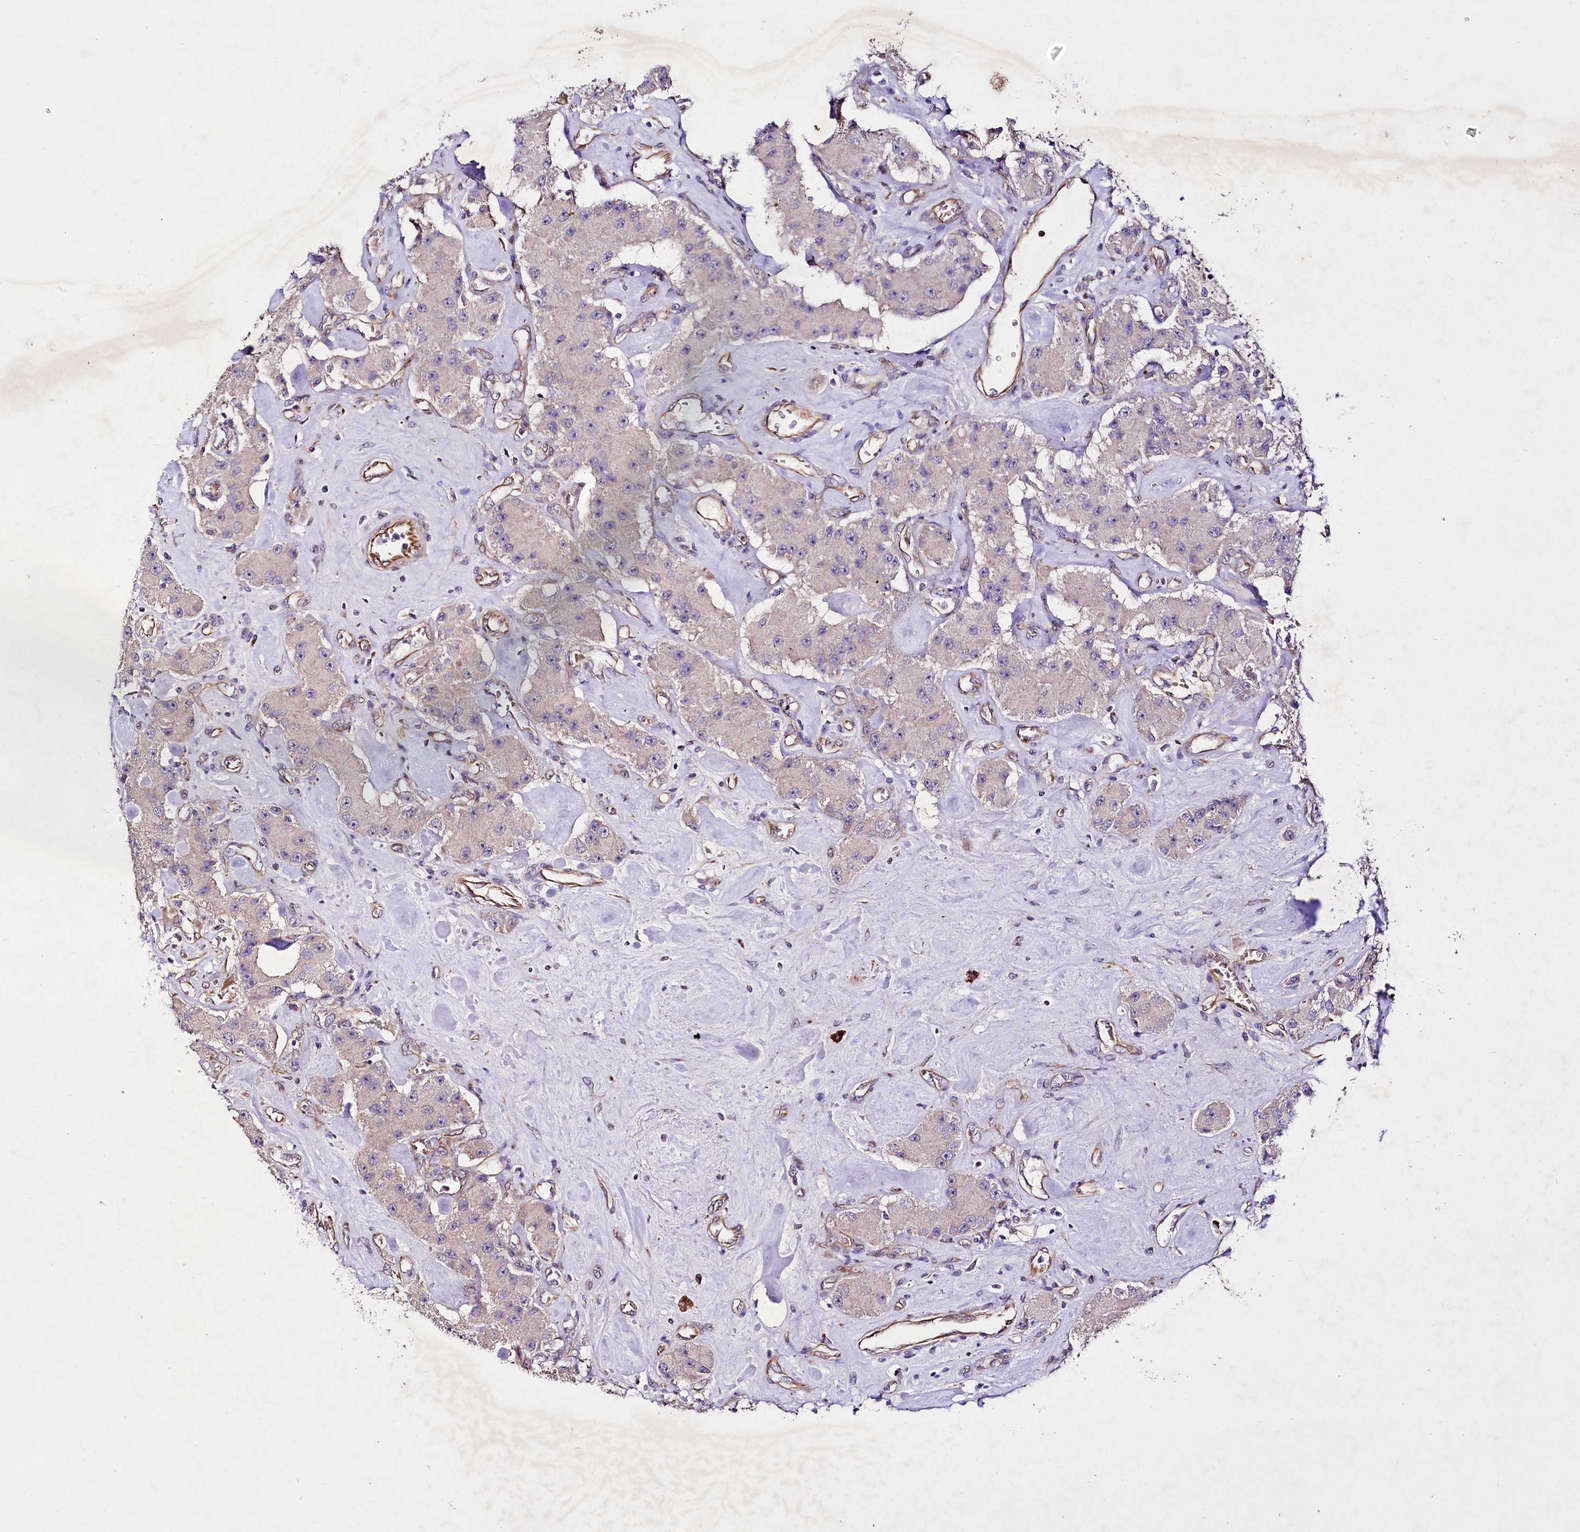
{"staining": {"intensity": "negative", "quantity": "none", "location": "none"}, "tissue": "carcinoid", "cell_type": "Tumor cells", "image_type": "cancer", "snomed": [{"axis": "morphology", "description": "Carcinoid, malignant, NOS"}, {"axis": "topography", "description": "Pancreas"}], "caption": "There is no significant expression in tumor cells of carcinoid.", "gene": "SLC7A1", "patient": {"sex": "male", "age": 41}}